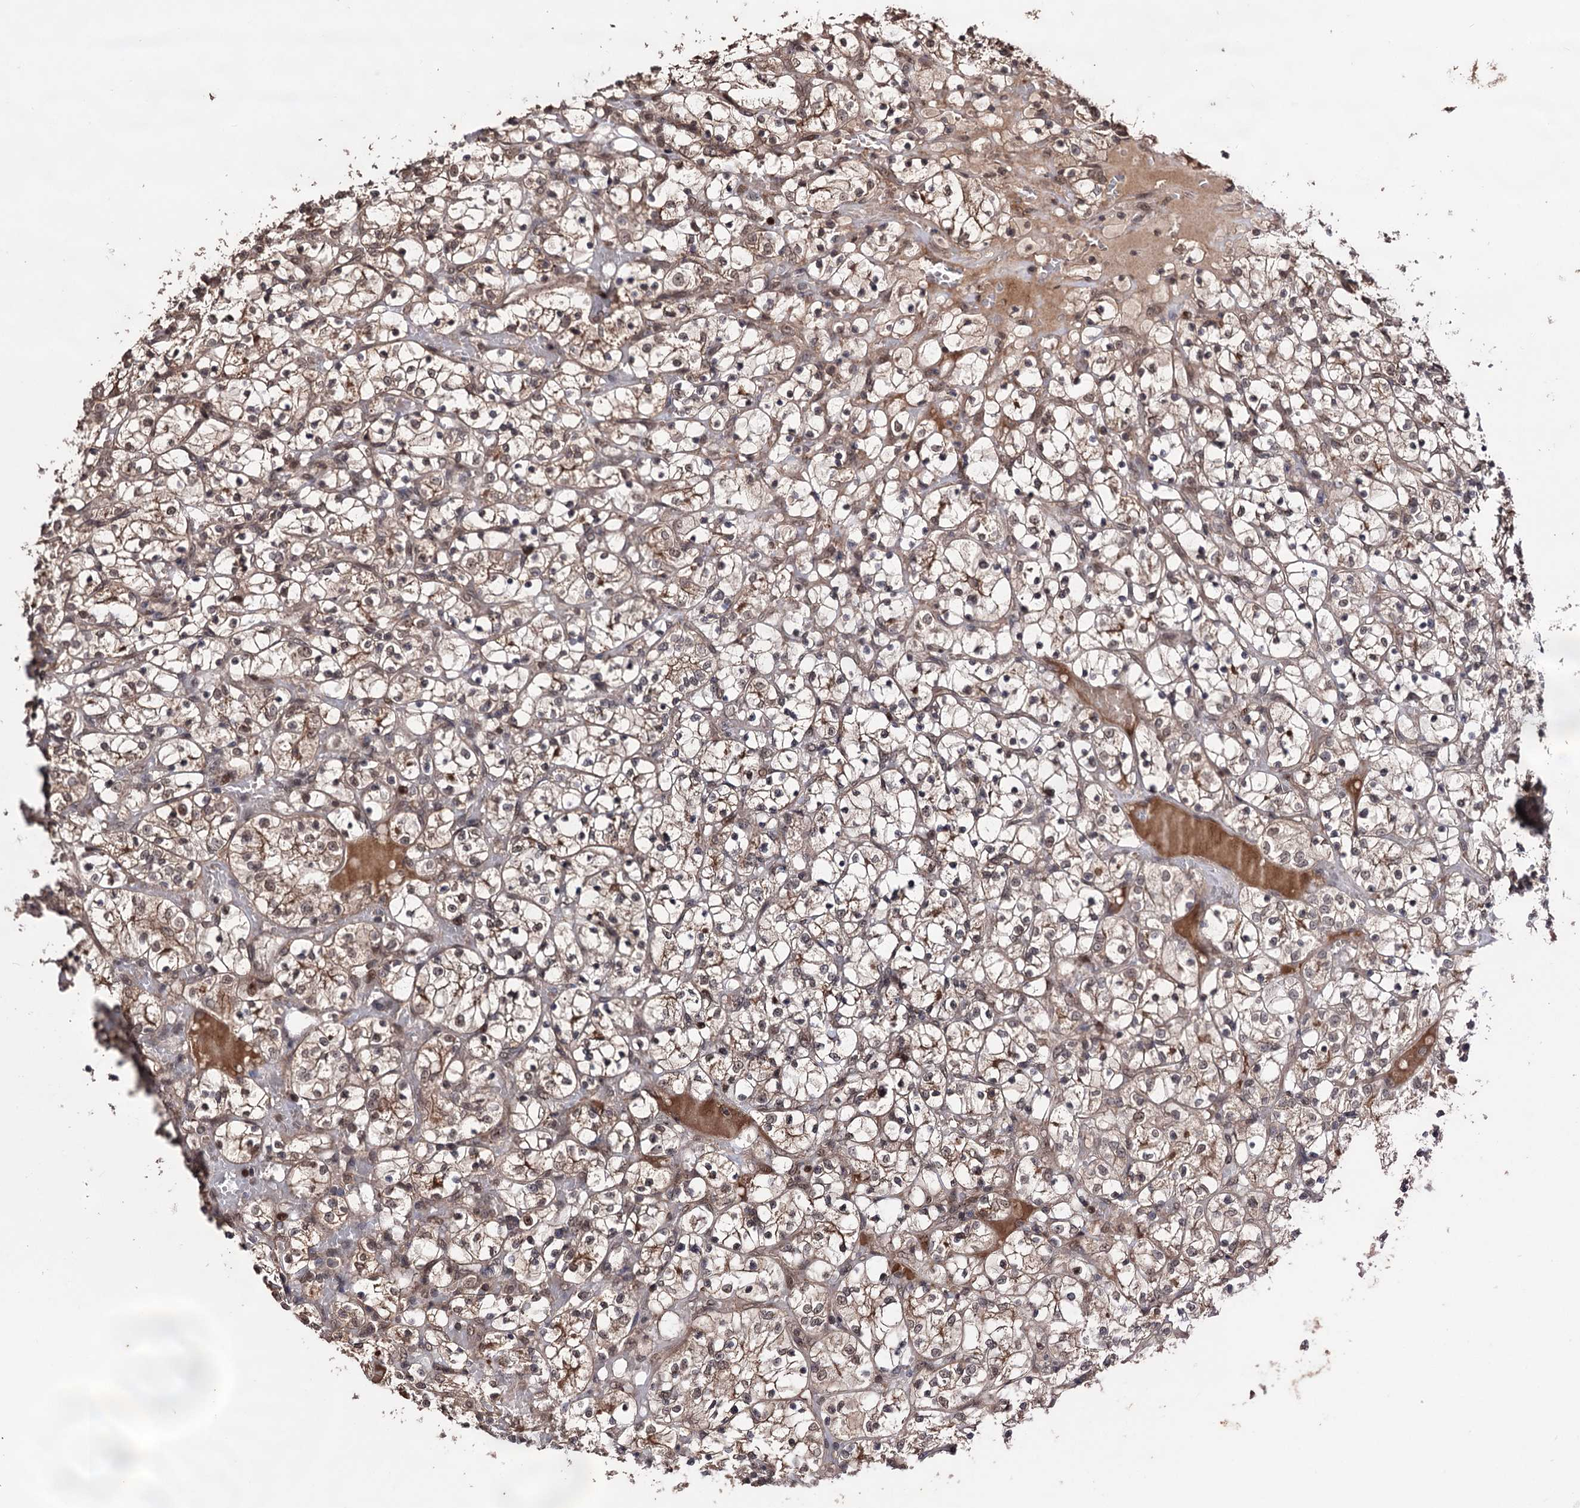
{"staining": {"intensity": "moderate", "quantity": ">75%", "location": "cytoplasmic/membranous,nuclear"}, "tissue": "renal cancer", "cell_type": "Tumor cells", "image_type": "cancer", "snomed": [{"axis": "morphology", "description": "Adenocarcinoma, NOS"}, {"axis": "topography", "description": "Kidney"}], "caption": "Renal cancer (adenocarcinoma) stained with a protein marker demonstrates moderate staining in tumor cells.", "gene": "KLF5", "patient": {"sex": "female", "age": 69}}